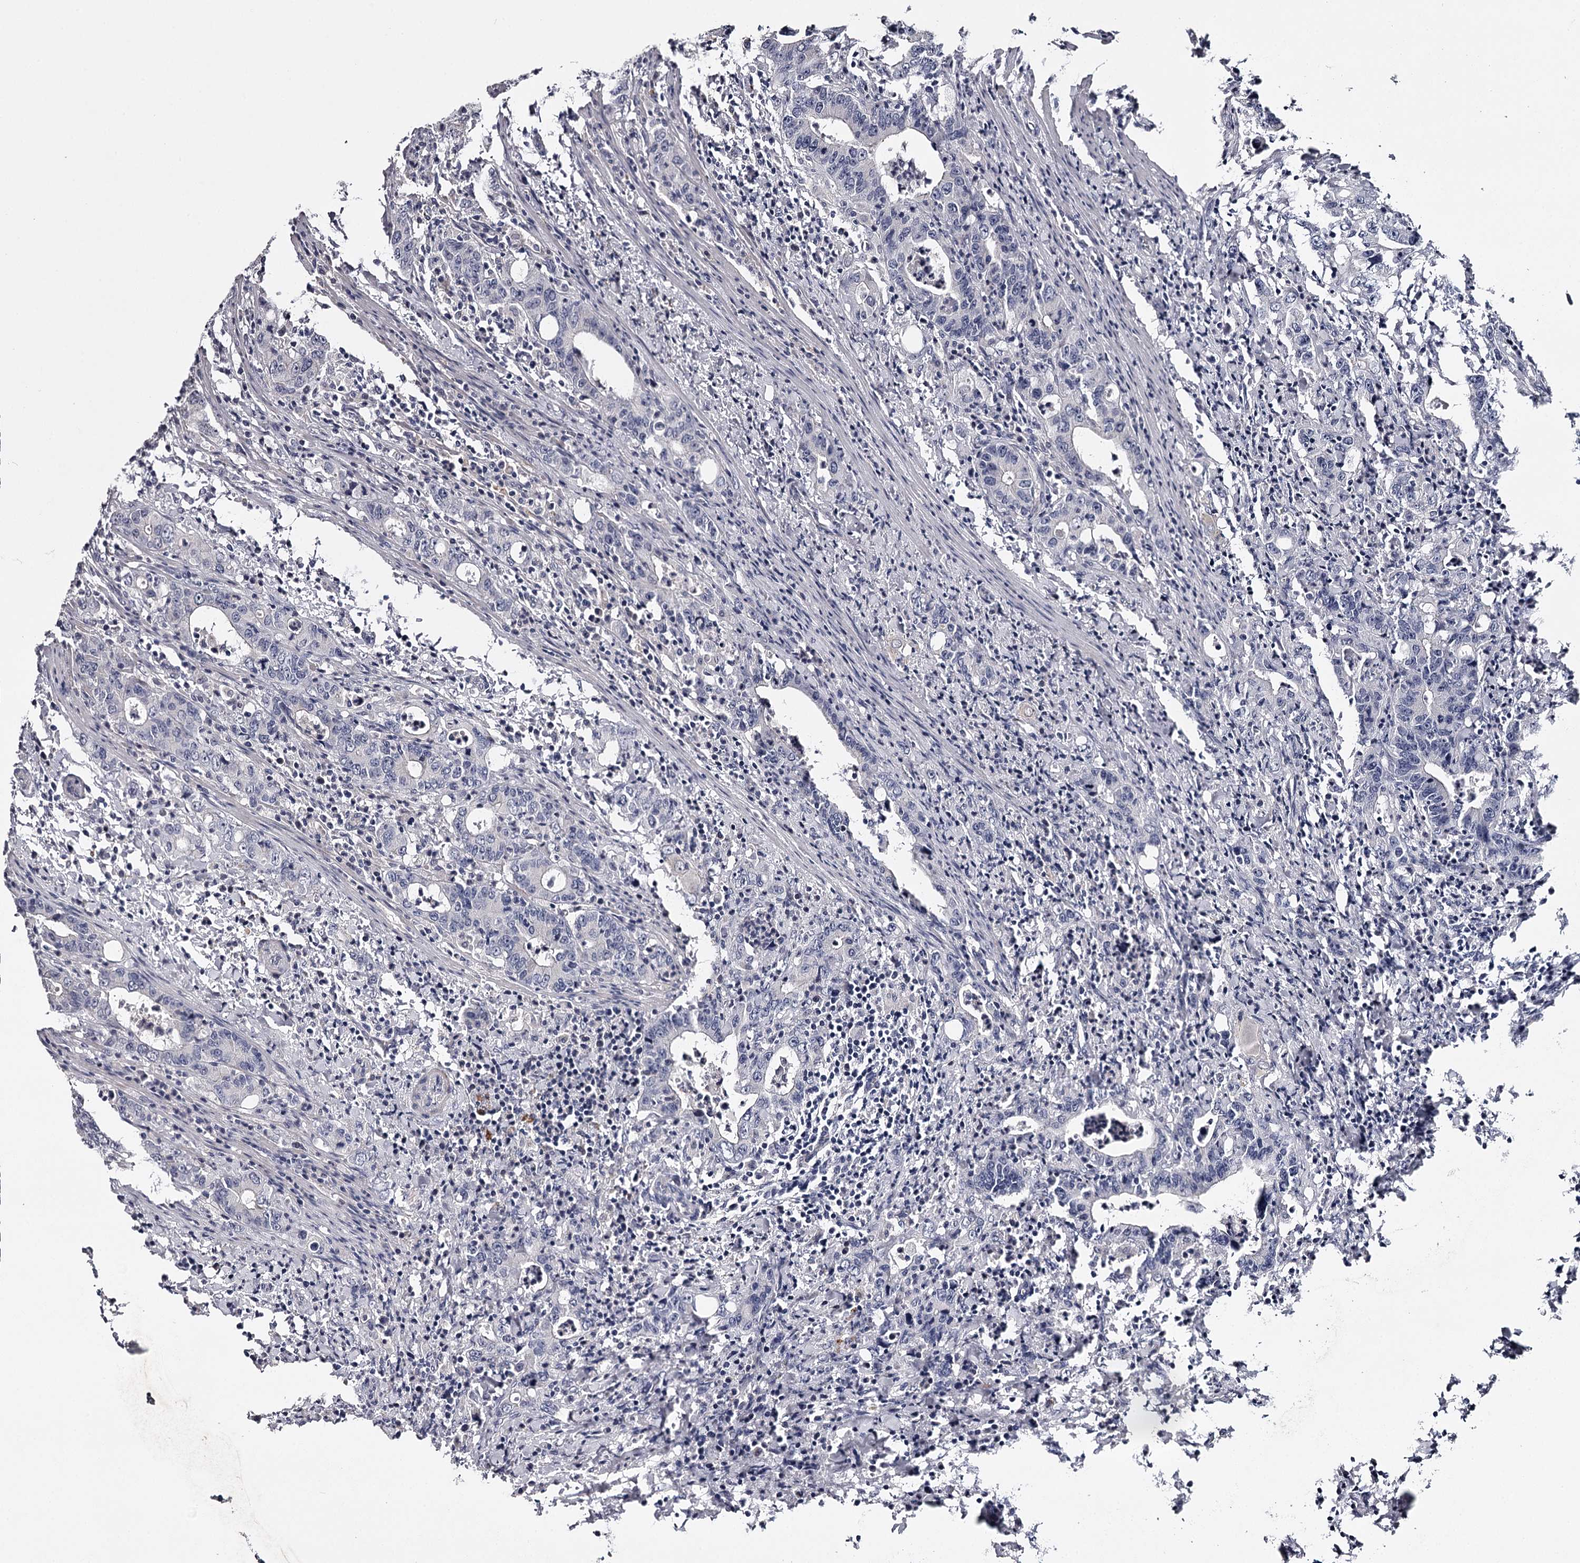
{"staining": {"intensity": "negative", "quantity": "none", "location": "none"}, "tissue": "colorectal cancer", "cell_type": "Tumor cells", "image_type": "cancer", "snomed": [{"axis": "morphology", "description": "Adenocarcinoma, NOS"}, {"axis": "topography", "description": "Colon"}], "caption": "DAB (3,3'-diaminobenzidine) immunohistochemical staining of human colorectal adenocarcinoma shows no significant positivity in tumor cells.", "gene": "FDXACB1", "patient": {"sex": "female", "age": 75}}